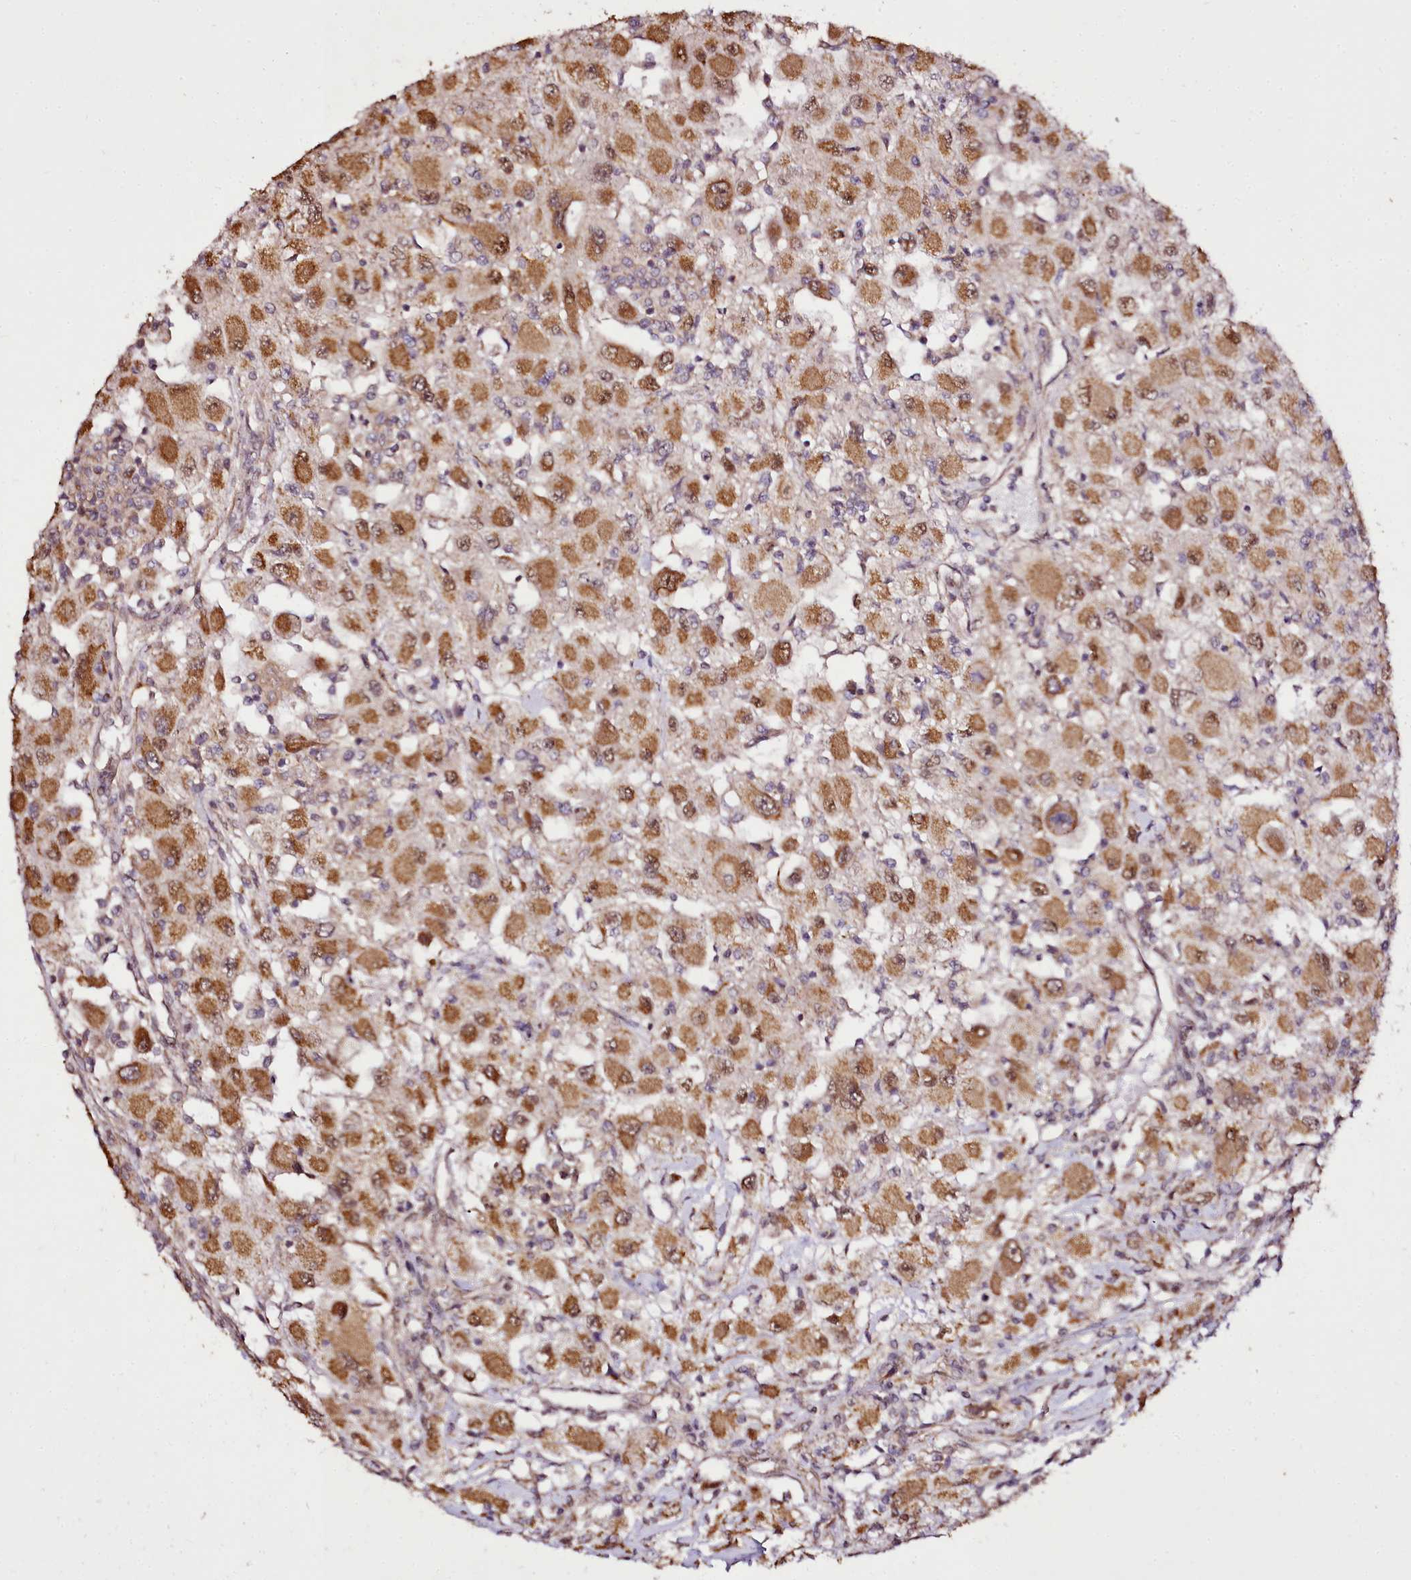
{"staining": {"intensity": "strong", "quantity": ">75%", "location": "cytoplasmic/membranous,nuclear"}, "tissue": "renal cancer", "cell_type": "Tumor cells", "image_type": "cancer", "snomed": [{"axis": "morphology", "description": "Adenocarcinoma, NOS"}, {"axis": "topography", "description": "Kidney"}], "caption": "Tumor cells show strong cytoplasmic/membranous and nuclear expression in approximately >75% of cells in renal adenocarcinoma.", "gene": "EDIL3", "patient": {"sex": "female", "age": 67}}